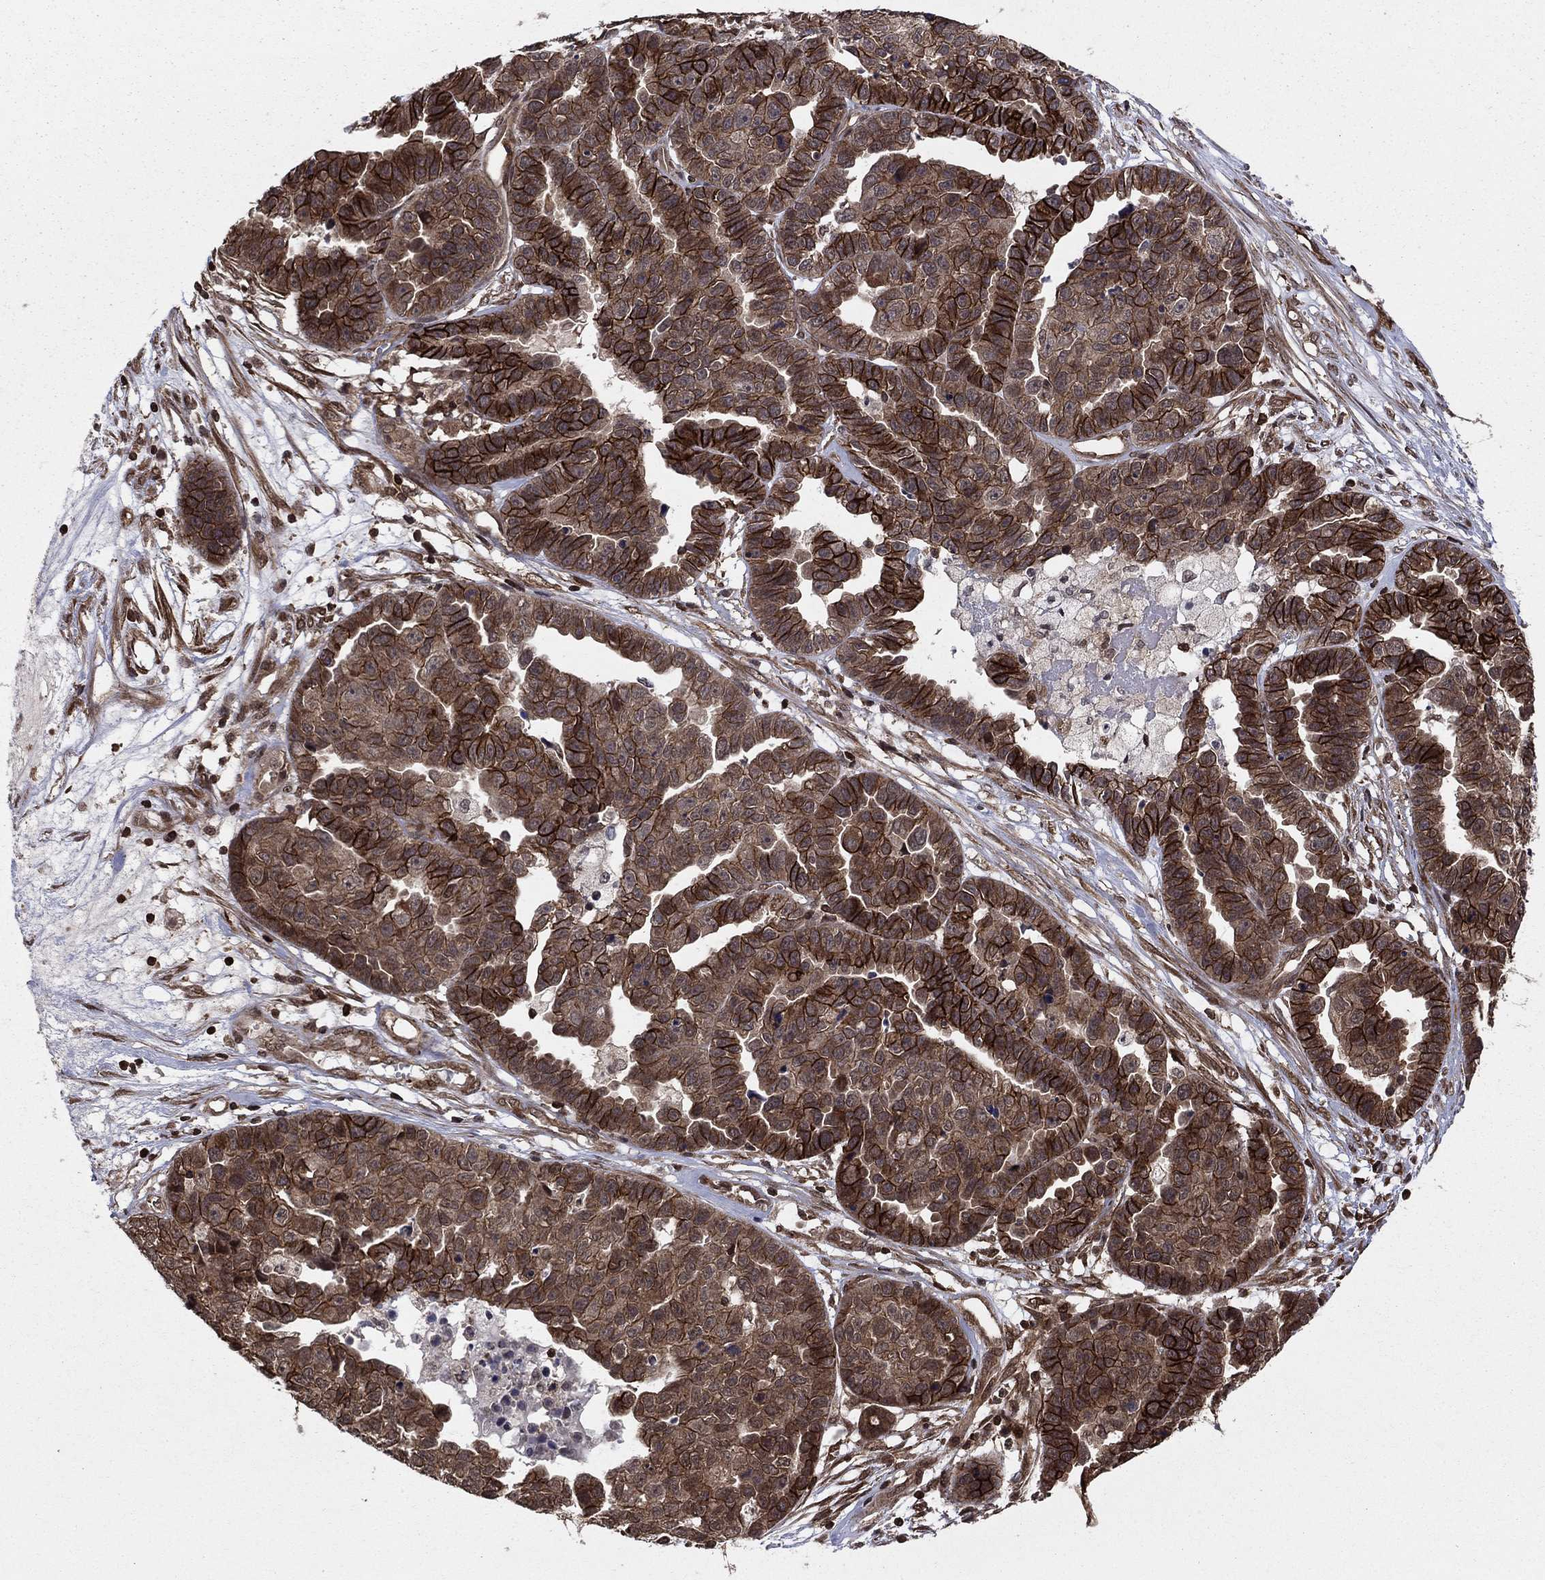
{"staining": {"intensity": "strong", "quantity": ">75%", "location": "cytoplasmic/membranous"}, "tissue": "ovarian cancer", "cell_type": "Tumor cells", "image_type": "cancer", "snomed": [{"axis": "morphology", "description": "Cystadenocarcinoma, serous, NOS"}, {"axis": "topography", "description": "Ovary"}], "caption": "Serous cystadenocarcinoma (ovarian) stained with a brown dye demonstrates strong cytoplasmic/membranous positive positivity in about >75% of tumor cells.", "gene": "SSX2IP", "patient": {"sex": "female", "age": 87}}